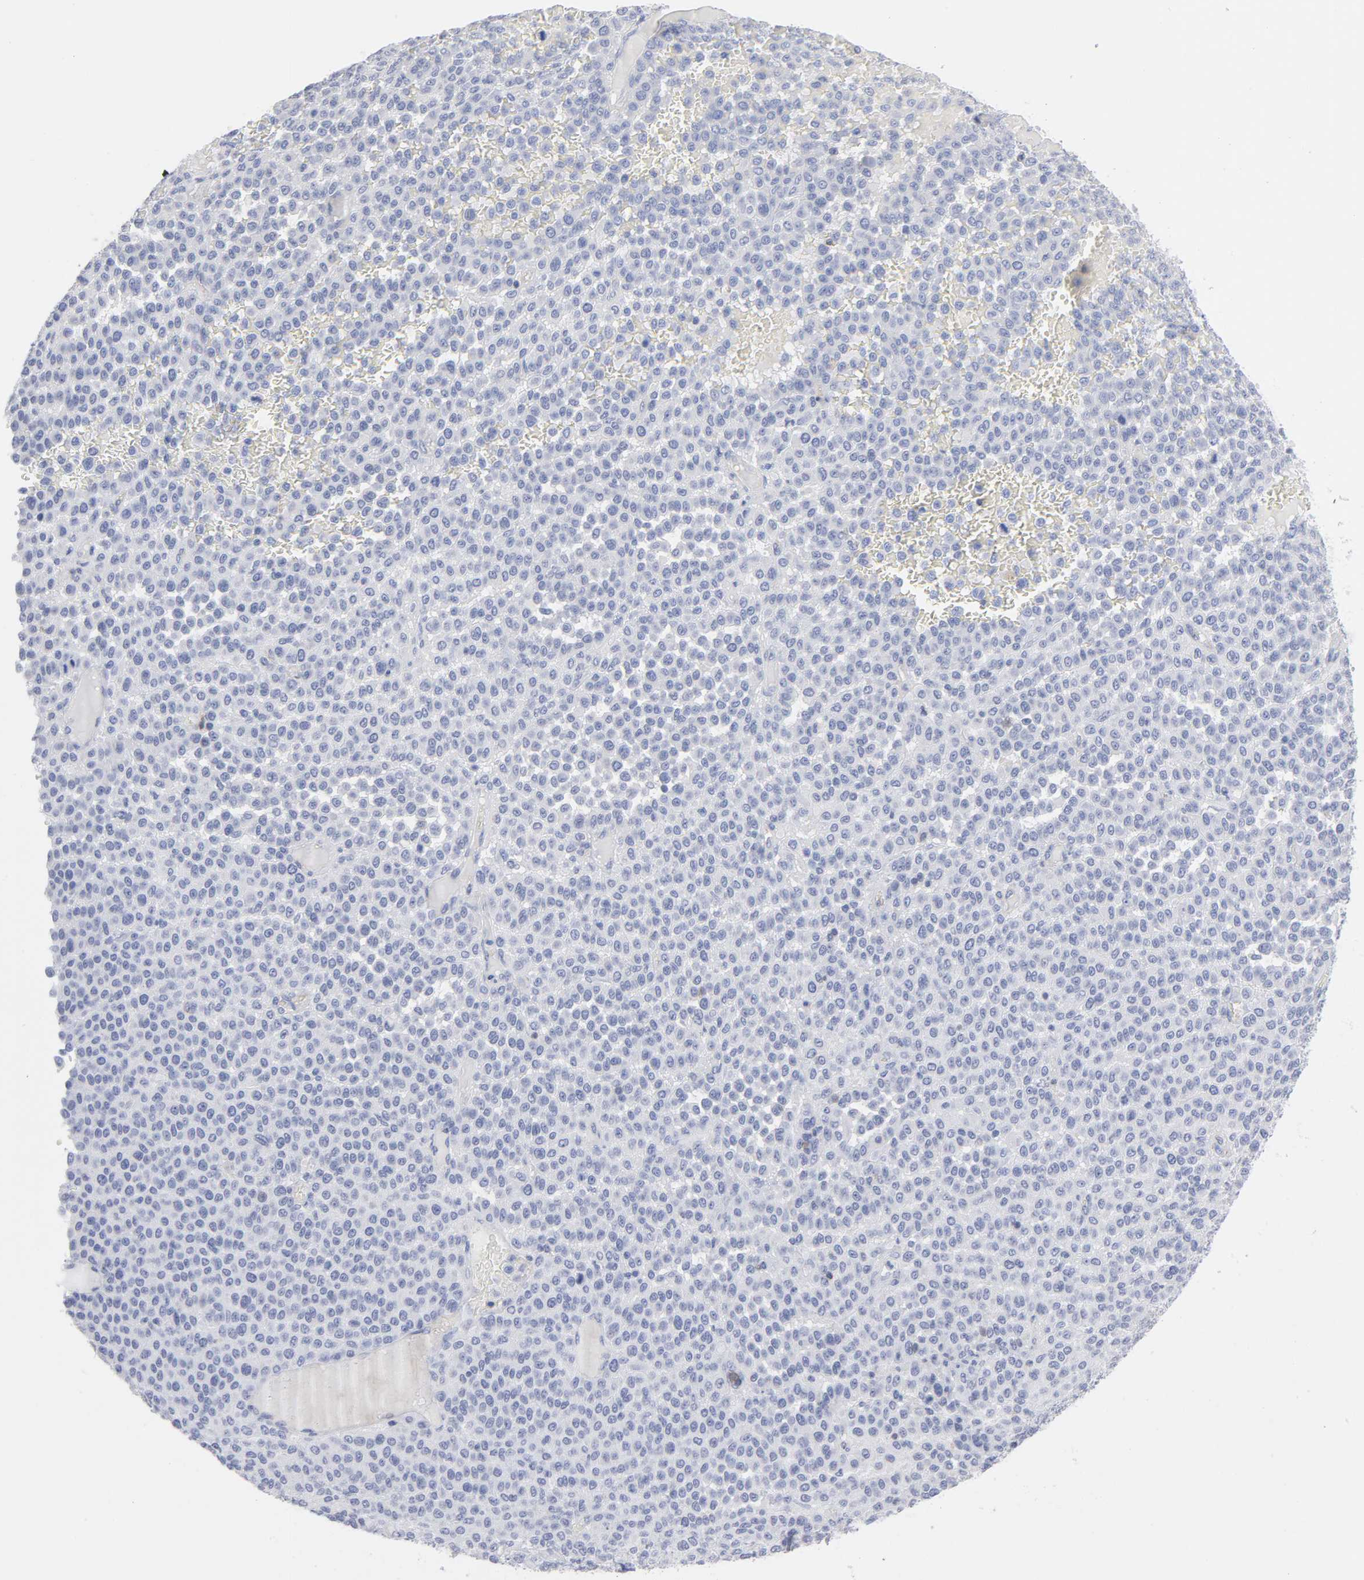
{"staining": {"intensity": "negative", "quantity": "none", "location": "none"}, "tissue": "melanoma", "cell_type": "Tumor cells", "image_type": "cancer", "snomed": [{"axis": "morphology", "description": "Malignant melanoma, Metastatic site"}, {"axis": "topography", "description": "Pancreas"}], "caption": "High power microscopy histopathology image of an immunohistochemistry histopathology image of melanoma, revealing no significant positivity in tumor cells.", "gene": "P2RY8", "patient": {"sex": "female", "age": 30}}